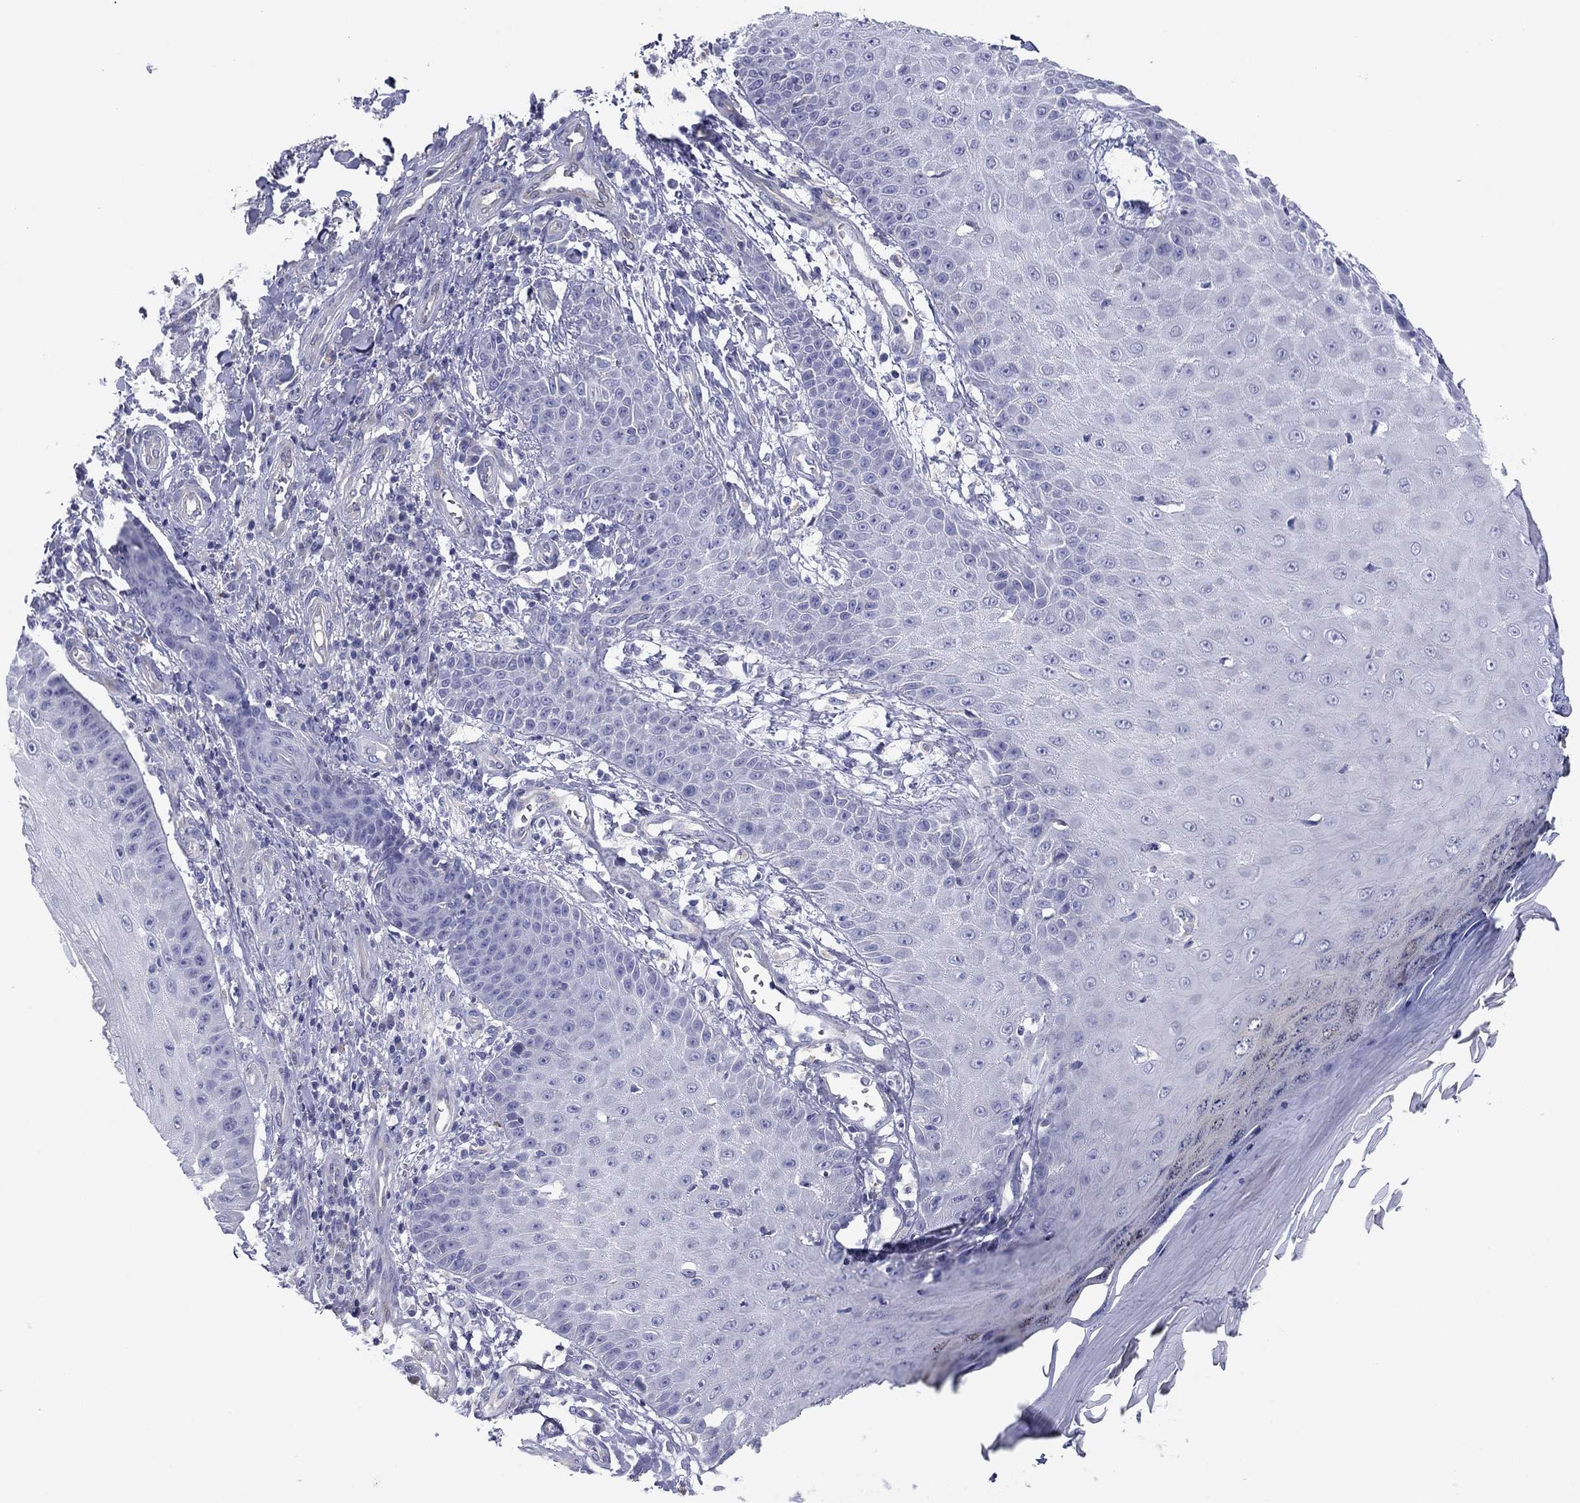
{"staining": {"intensity": "negative", "quantity": "none", "location": "none"}, "tissue": "skin cancer", "cell_type": "Tumor cells", "image_type": "cancer", "snomed": [{"axis": "morphology", "description": "Squamous cell carcinoma, NOS"}, {"axis": "topography", "description": "Skin"}], "caption": "This micrograph is of skin cancer (squamous cell carcinoma) stained with immunohistochemistry to label a protein in brown with the nuclei are counter-stained blue. There is no positivity in tumor cells.", "gene": "SEPTIN3", "patient": {"sex": "male", "age": 70}}